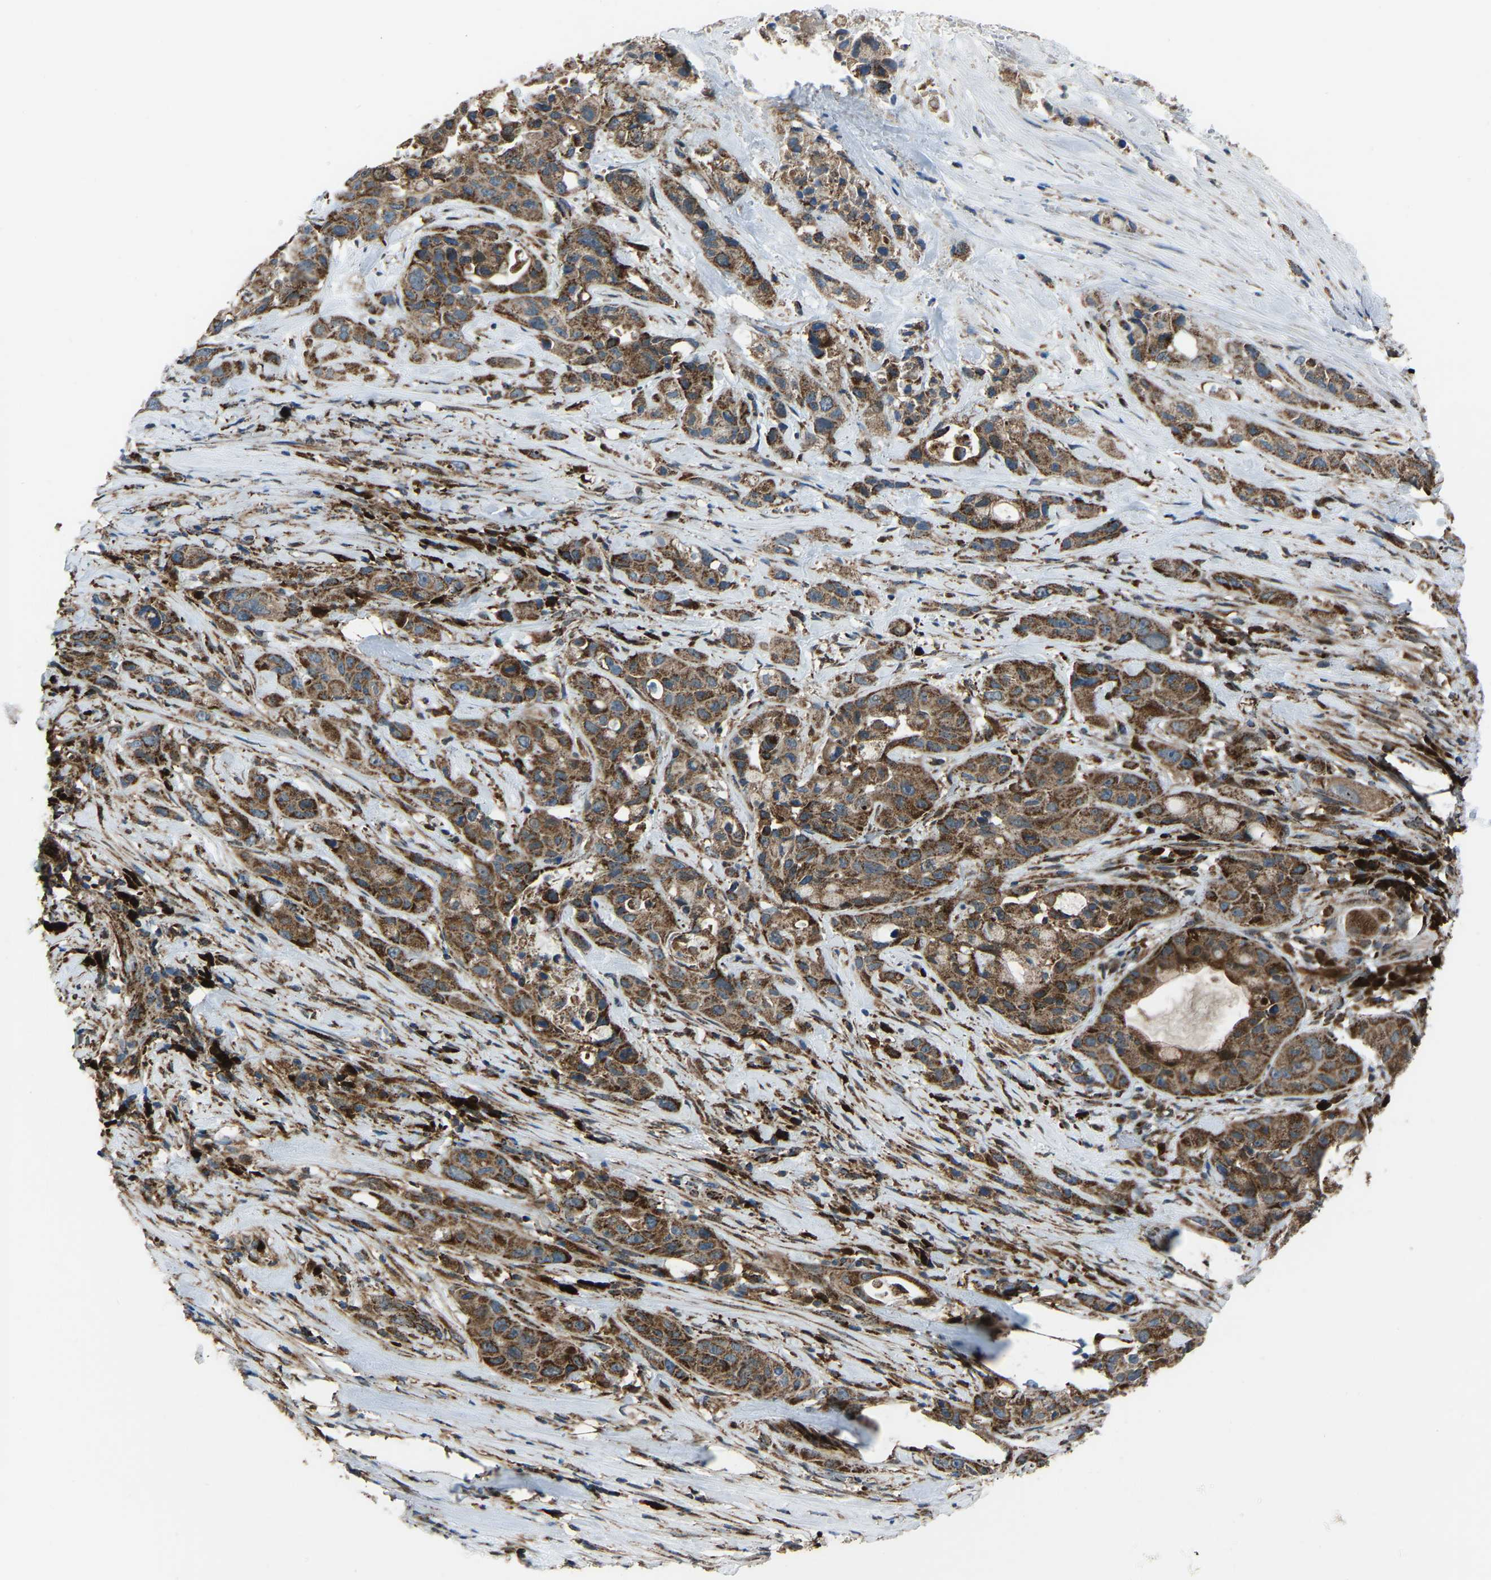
{"staining": {"intensity": "strong", "quantity": ">75%", "location": "cytoplasmic/membranous"}, "tissue": "pancreatic cancer", "cell_type": "Tumor cells", "image_type": "cancer", "snomed": [{"axis": "morphology", "description": "Adenocarcinoma, NOS"}, {"axis": "topography", "description": "Pancreas"}], "caption": "This image displays IHC staining of human adenocarcinoma (pancreatic), with high strong cytoplasmic/membranous staining in approximately >75% of tumor cells.", "gene": "AKR1A1", "patient": {"sex": "male", "age": 53}}